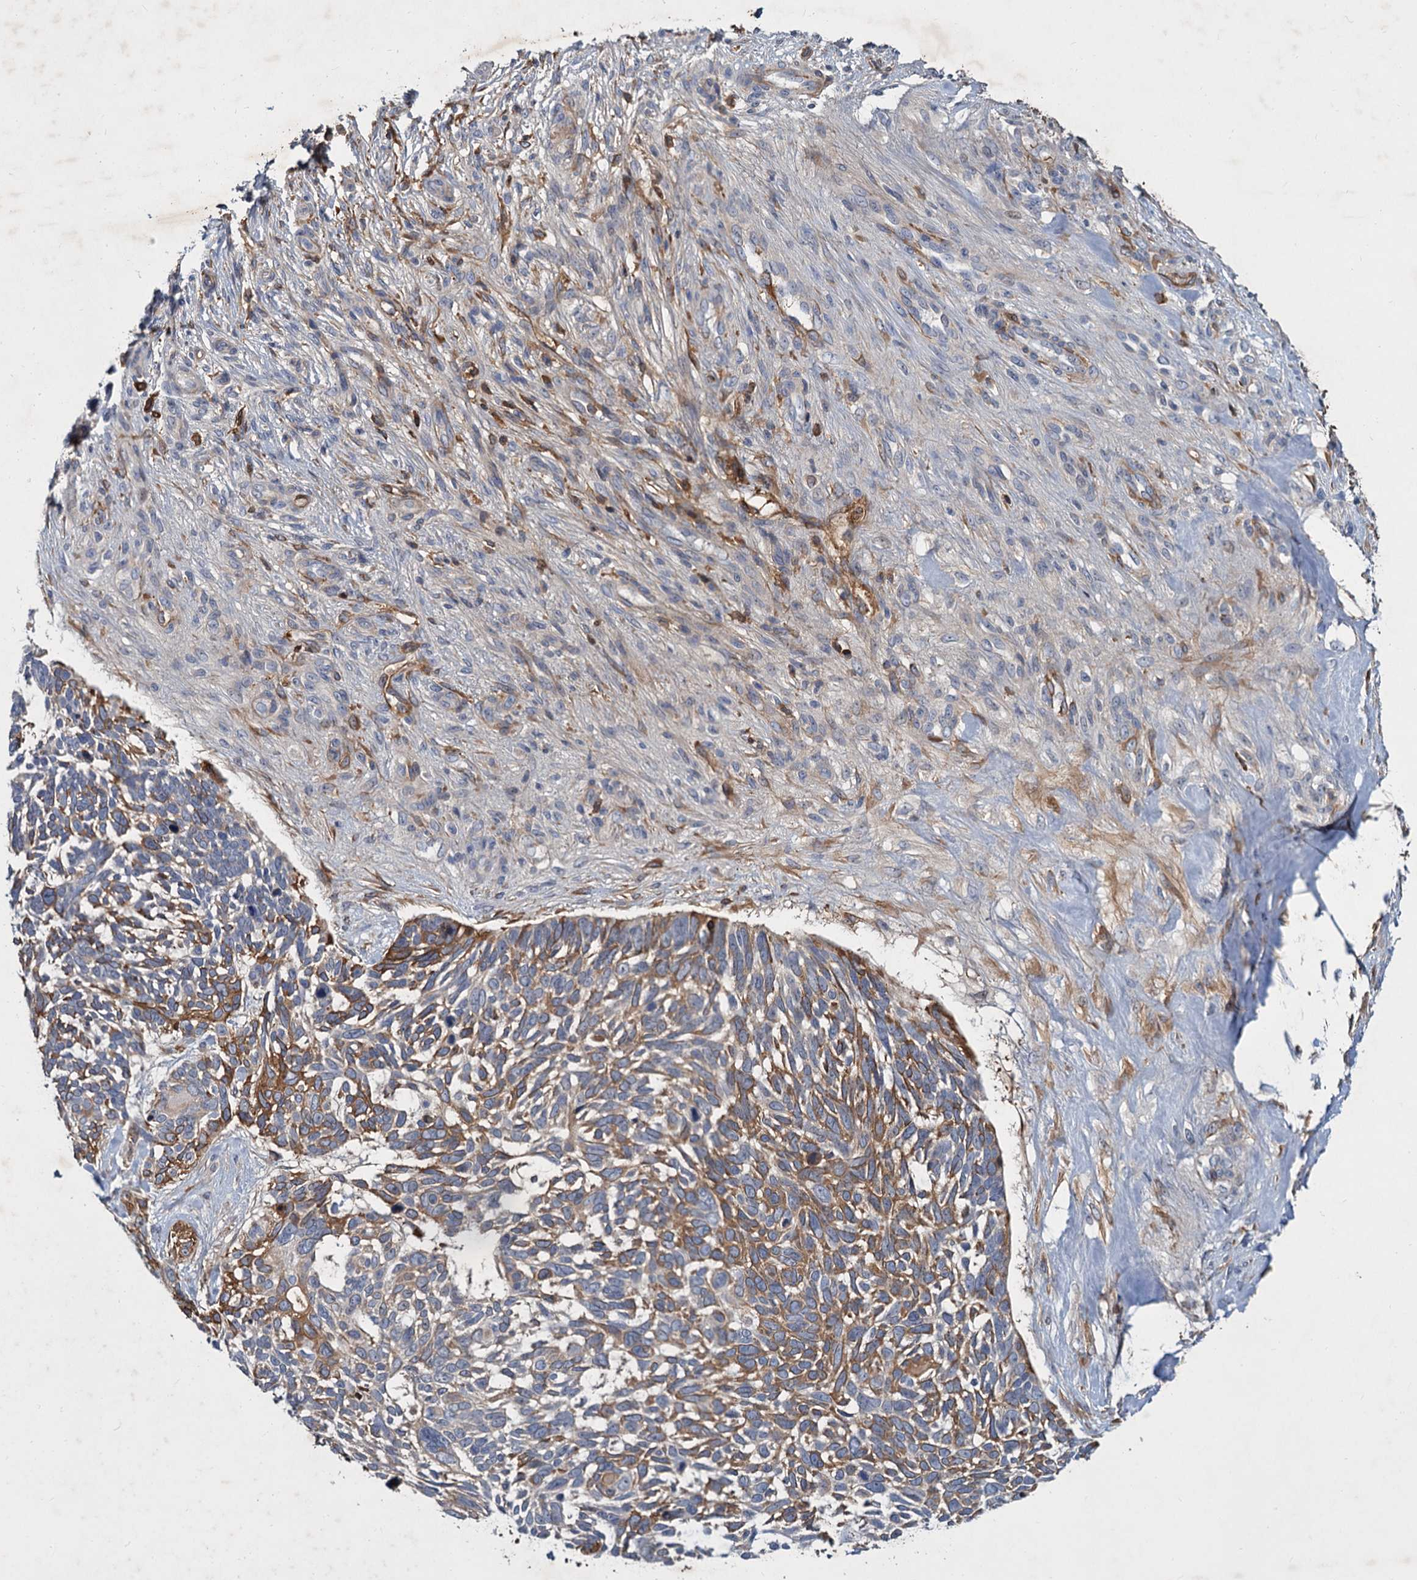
{"staining": {"intensity": "moderate", "quantity": "25%-75%", "location": "cytoplasmic/membranous"}, "tissue": "skin cancer", "cell_type": "Tumor cells", "image_type": "cancer", "snomed": [{"axis": "morphology", "description": "Basal cell carcinoma"}, {"axis": "topography", "description": "Skin"}], "caption": "Skin cancer (basal cell carcinoma) tissue shows moderate cytoplasmic/membranous staining in approximately 25%-75% of tumor cells", "gene": "CHRD", "patient": {"sex": "male", "age": 88}}